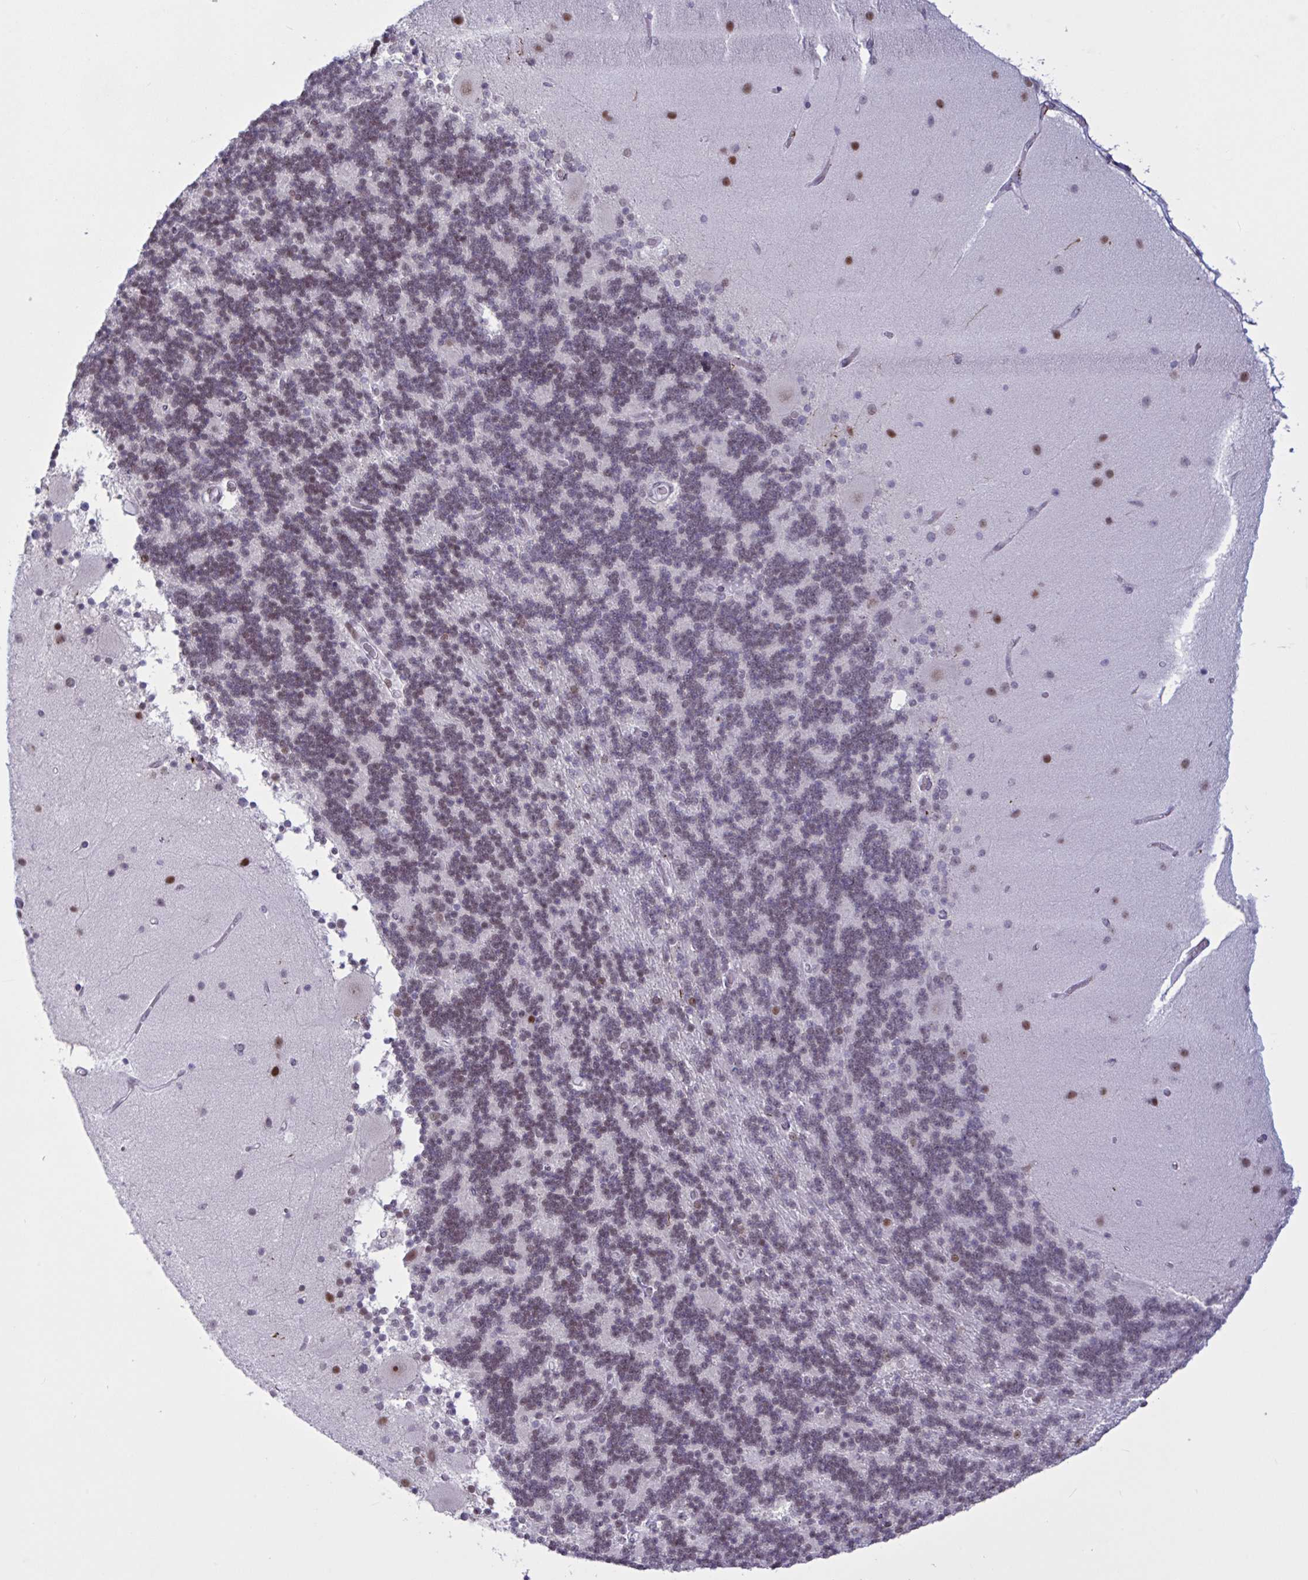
{"staining": {"intensity": "negative", "quantity": "none", "location": "none"}, "tissue": "cerebellum", "cell_type": "Cells in granular layer", "image_type": "normal", "snomed": [{"axis": "morphology", "description": "Normal tissue, NOS"}, {"axis": "topography", "description": "Cerebellum"}], "caption": "Immunohistochemistry of unremarkable cerebellum demonstrates no expression in cells in granular layer. The staining was performed using DAB to visualize the protein expression in brown, while the nuclei were stained in blue with hematoxylin (Magnification: 20x).", "gene": "PRMT6", "patient": {"sex": "female", "age": 54}}